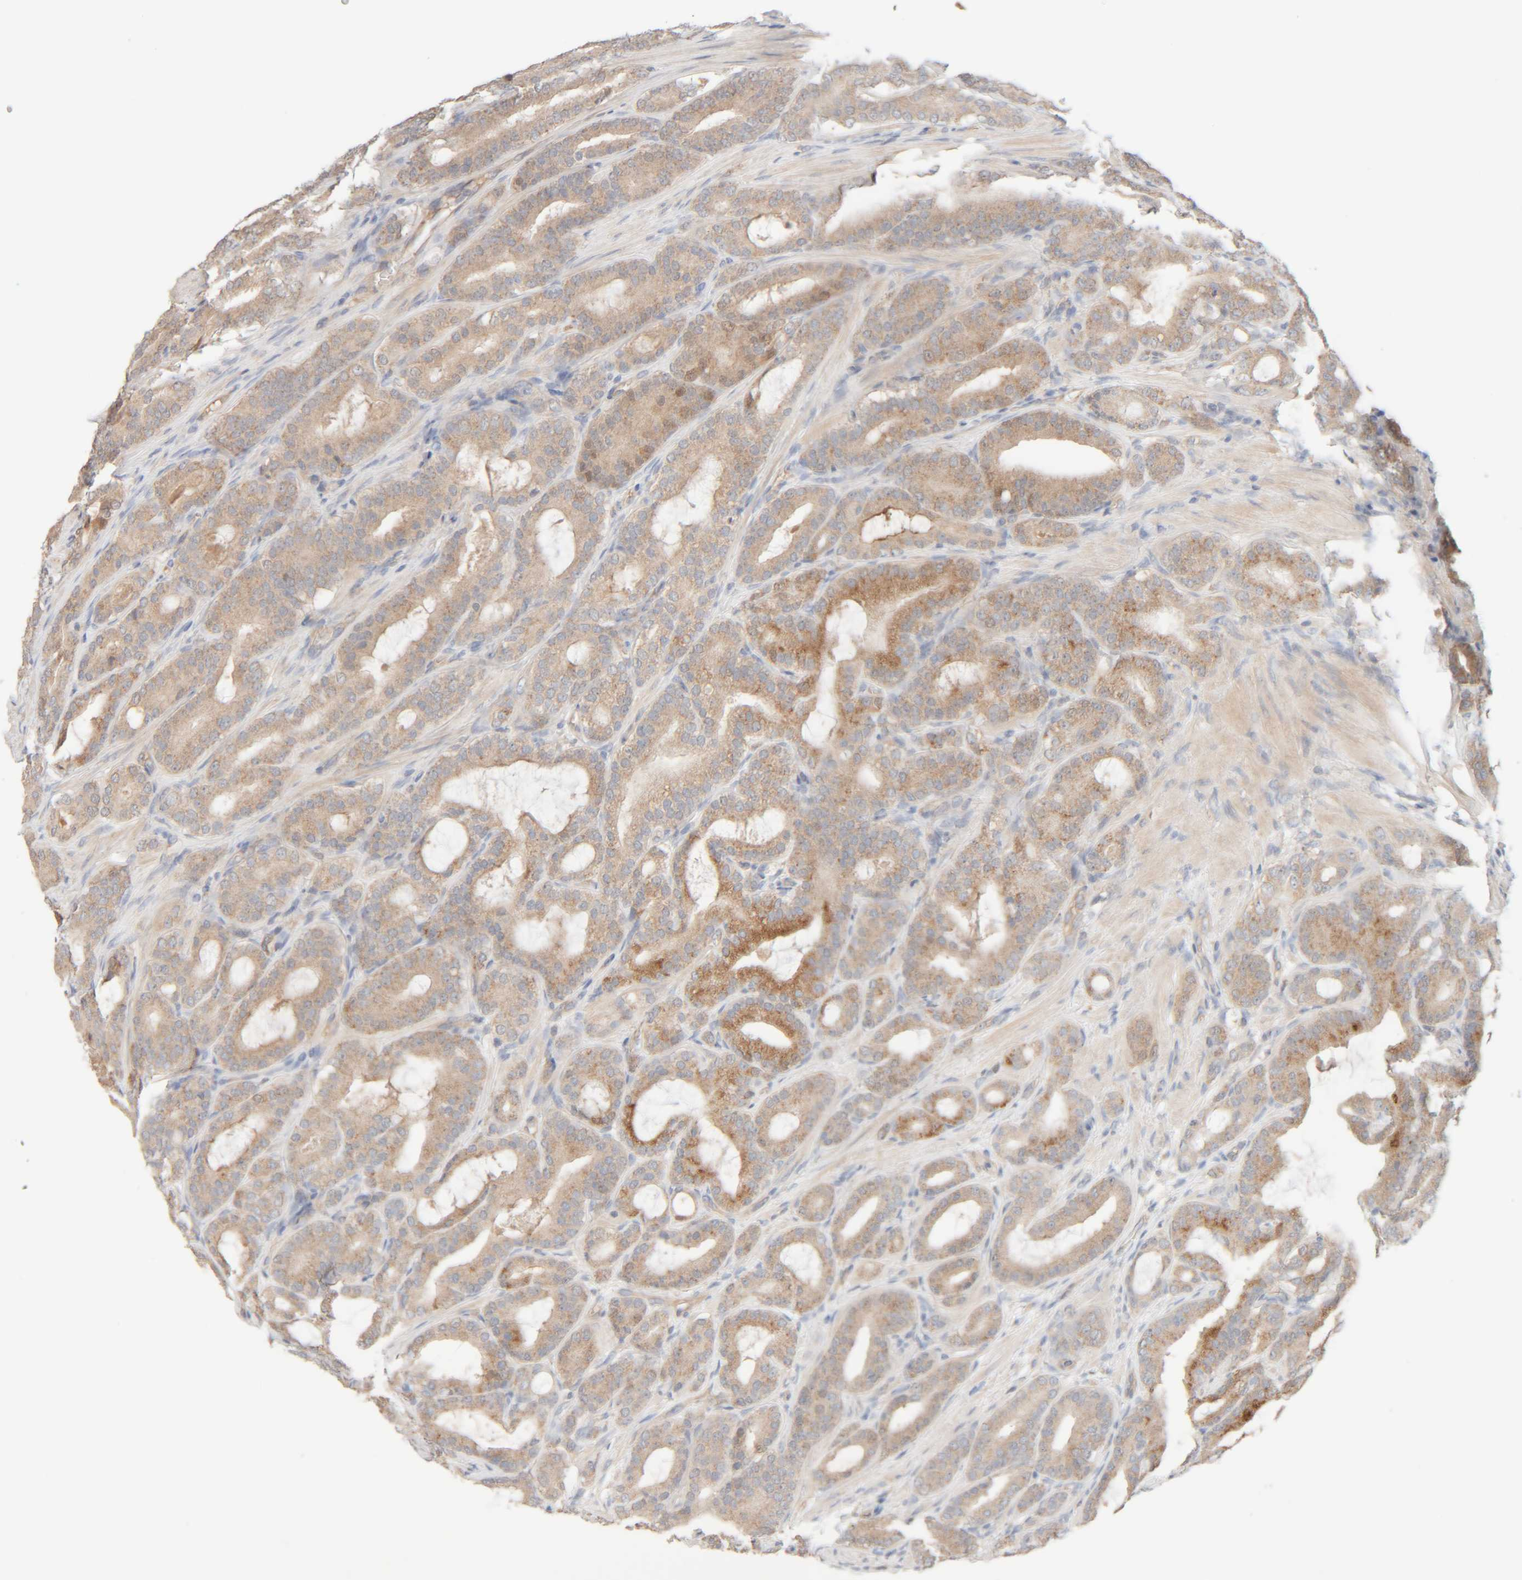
{"staining": {"intensity": "moderate", "quantity": "<25%", "location": "cytoplasmic/membranous"}, "tissue": "prostate cancer", "cell_type": "Tumor cells", "image_type": "cancer", "snomed": [{"axis": "morphology", "description": "Adenocarcinoma, High grade"}, {"axis": "topography", "description": "Prostate"}], "caption": "Immunohistochemical staining of human prostate cancer reveals low levels of moderate cytoplasmic/membranous expression in approximately <25% of tumor cells.", "gene": "TMEM192", "patient": {"sex": "male", "age": 60}}